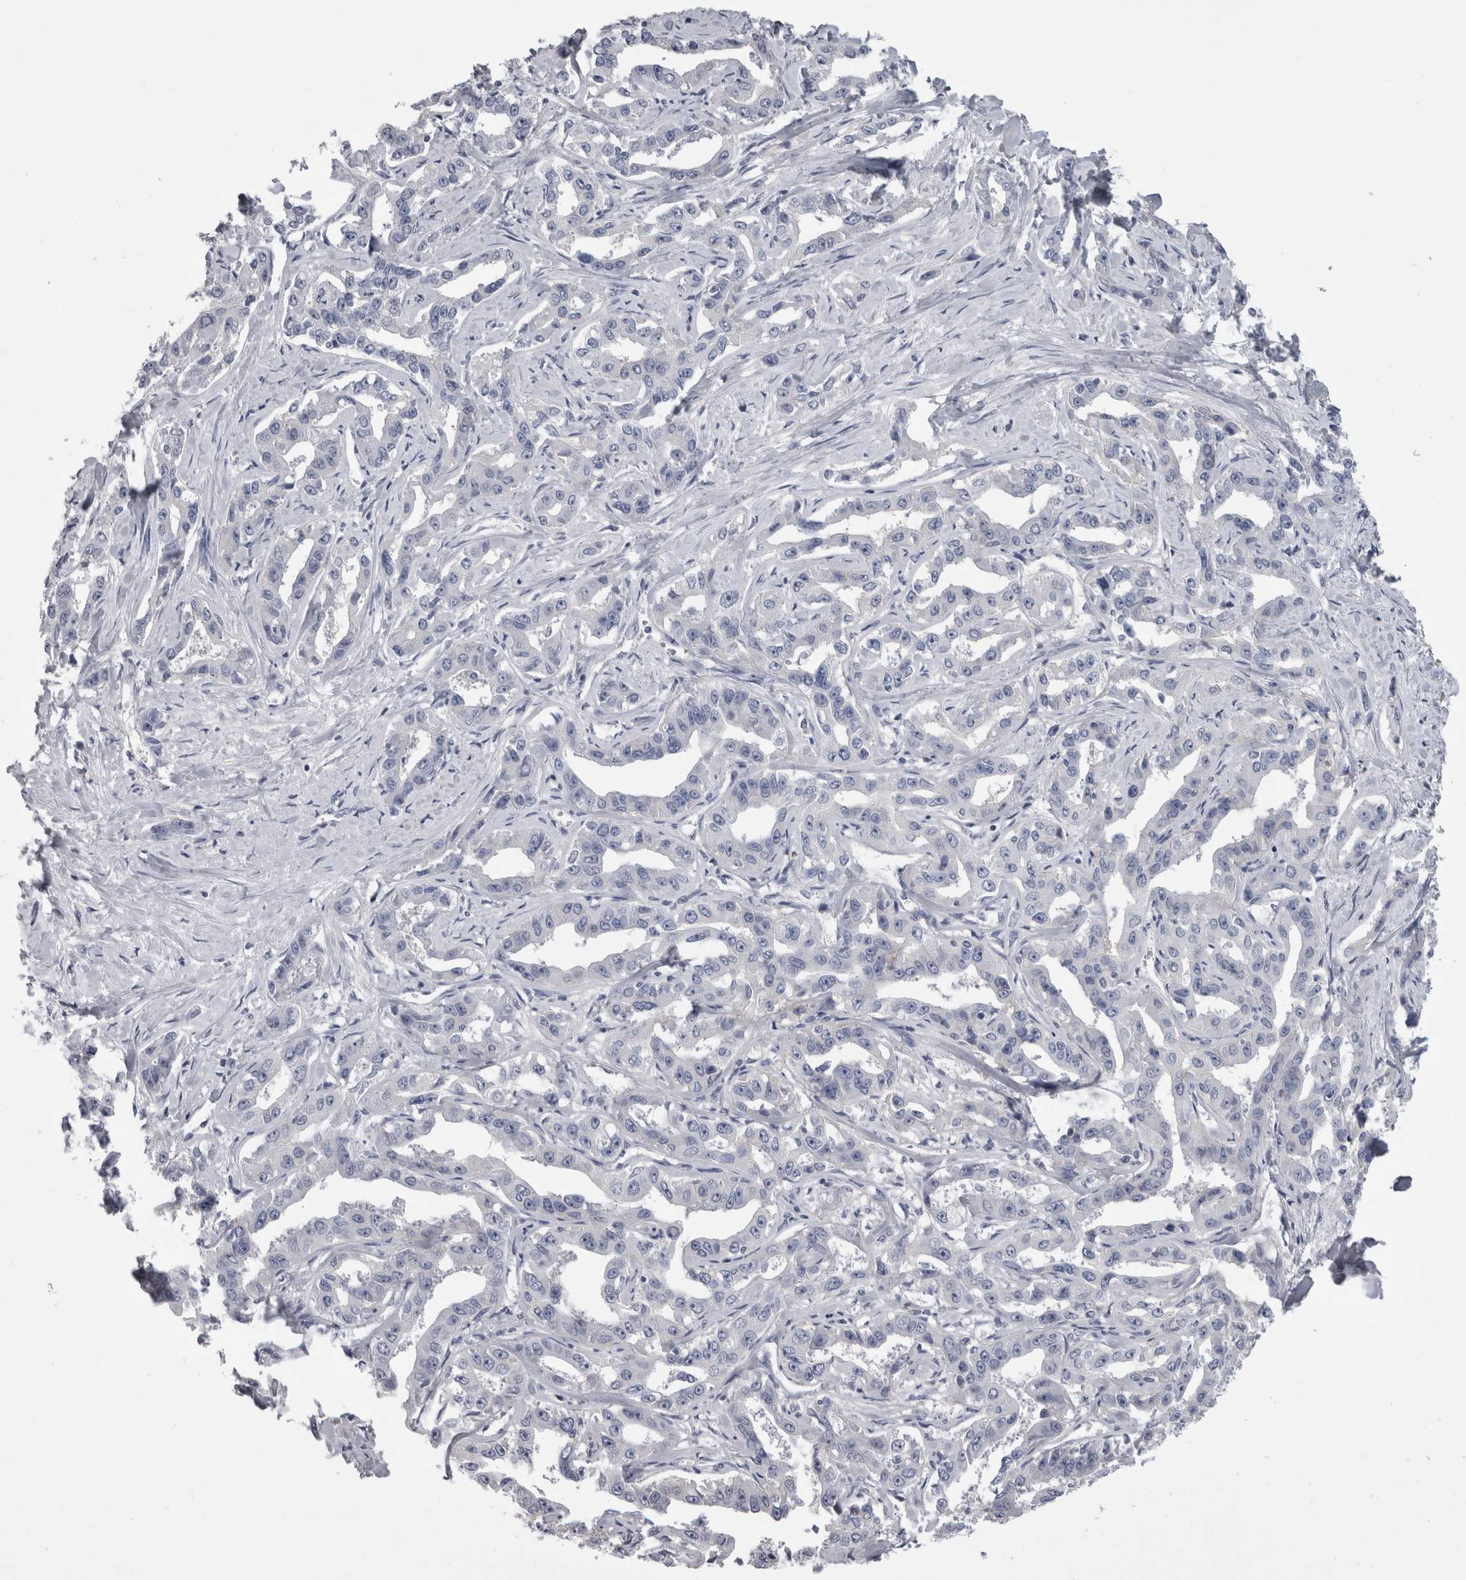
{"staining": {"intensity": "negative", "quantity": "none", "location": "none"}, "tissue": "liver cancer", "cell_type": "Tumor cells", "image_type": "cancer", "snomed": [{"axis": "morphology", "description": "Cholangiocarcinoma"}, {"axis": "topography", "description": "Liver"}], "caption": "High power microscopy image of an immunohistochemistry (IHC) histopathology image of cholangiocarcinoma (liver), revealing no significant positivity in tumor cells.", "gene": "AFMID", "patient": {"sex": "male", "age": 59}}